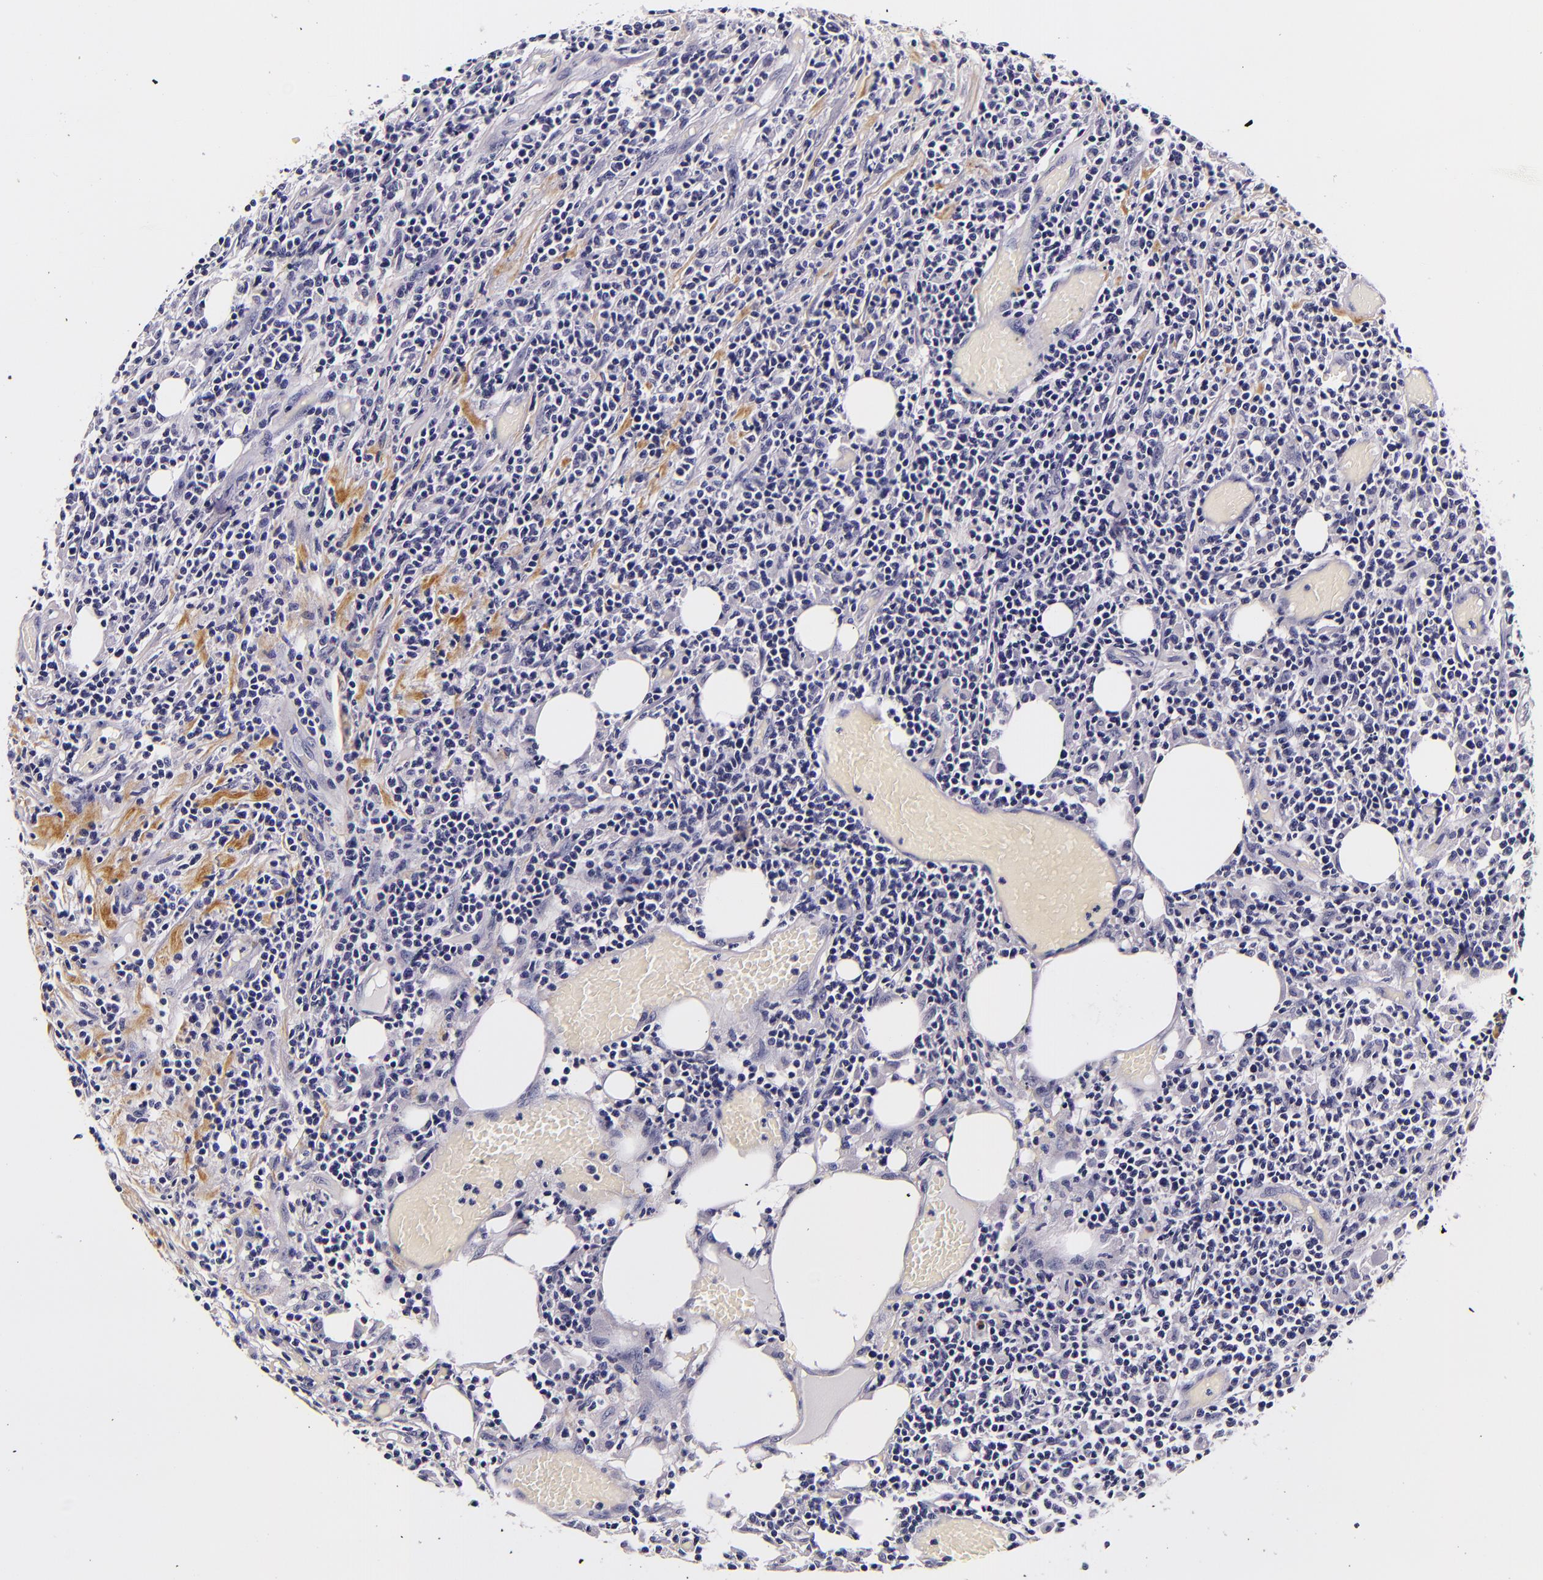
{"staining": {"intensity": "negative", "quantity": "none", "location": "none"}, "tissue": "lymphoma", "cell_type": "Tumor cells", "image_type": "cancer", "snomed": [{"axis": "morphology", "description": "Malignant lymphoma, non-Hodgkin's type, High grade"}, {"axis": "topography", "description": "Colon"}], "caption": "The micrograph exhibits no staining of tumor cells in lymphoma.", "gene": "FBN1", "patient": {"sex": "male", "age": 82}}